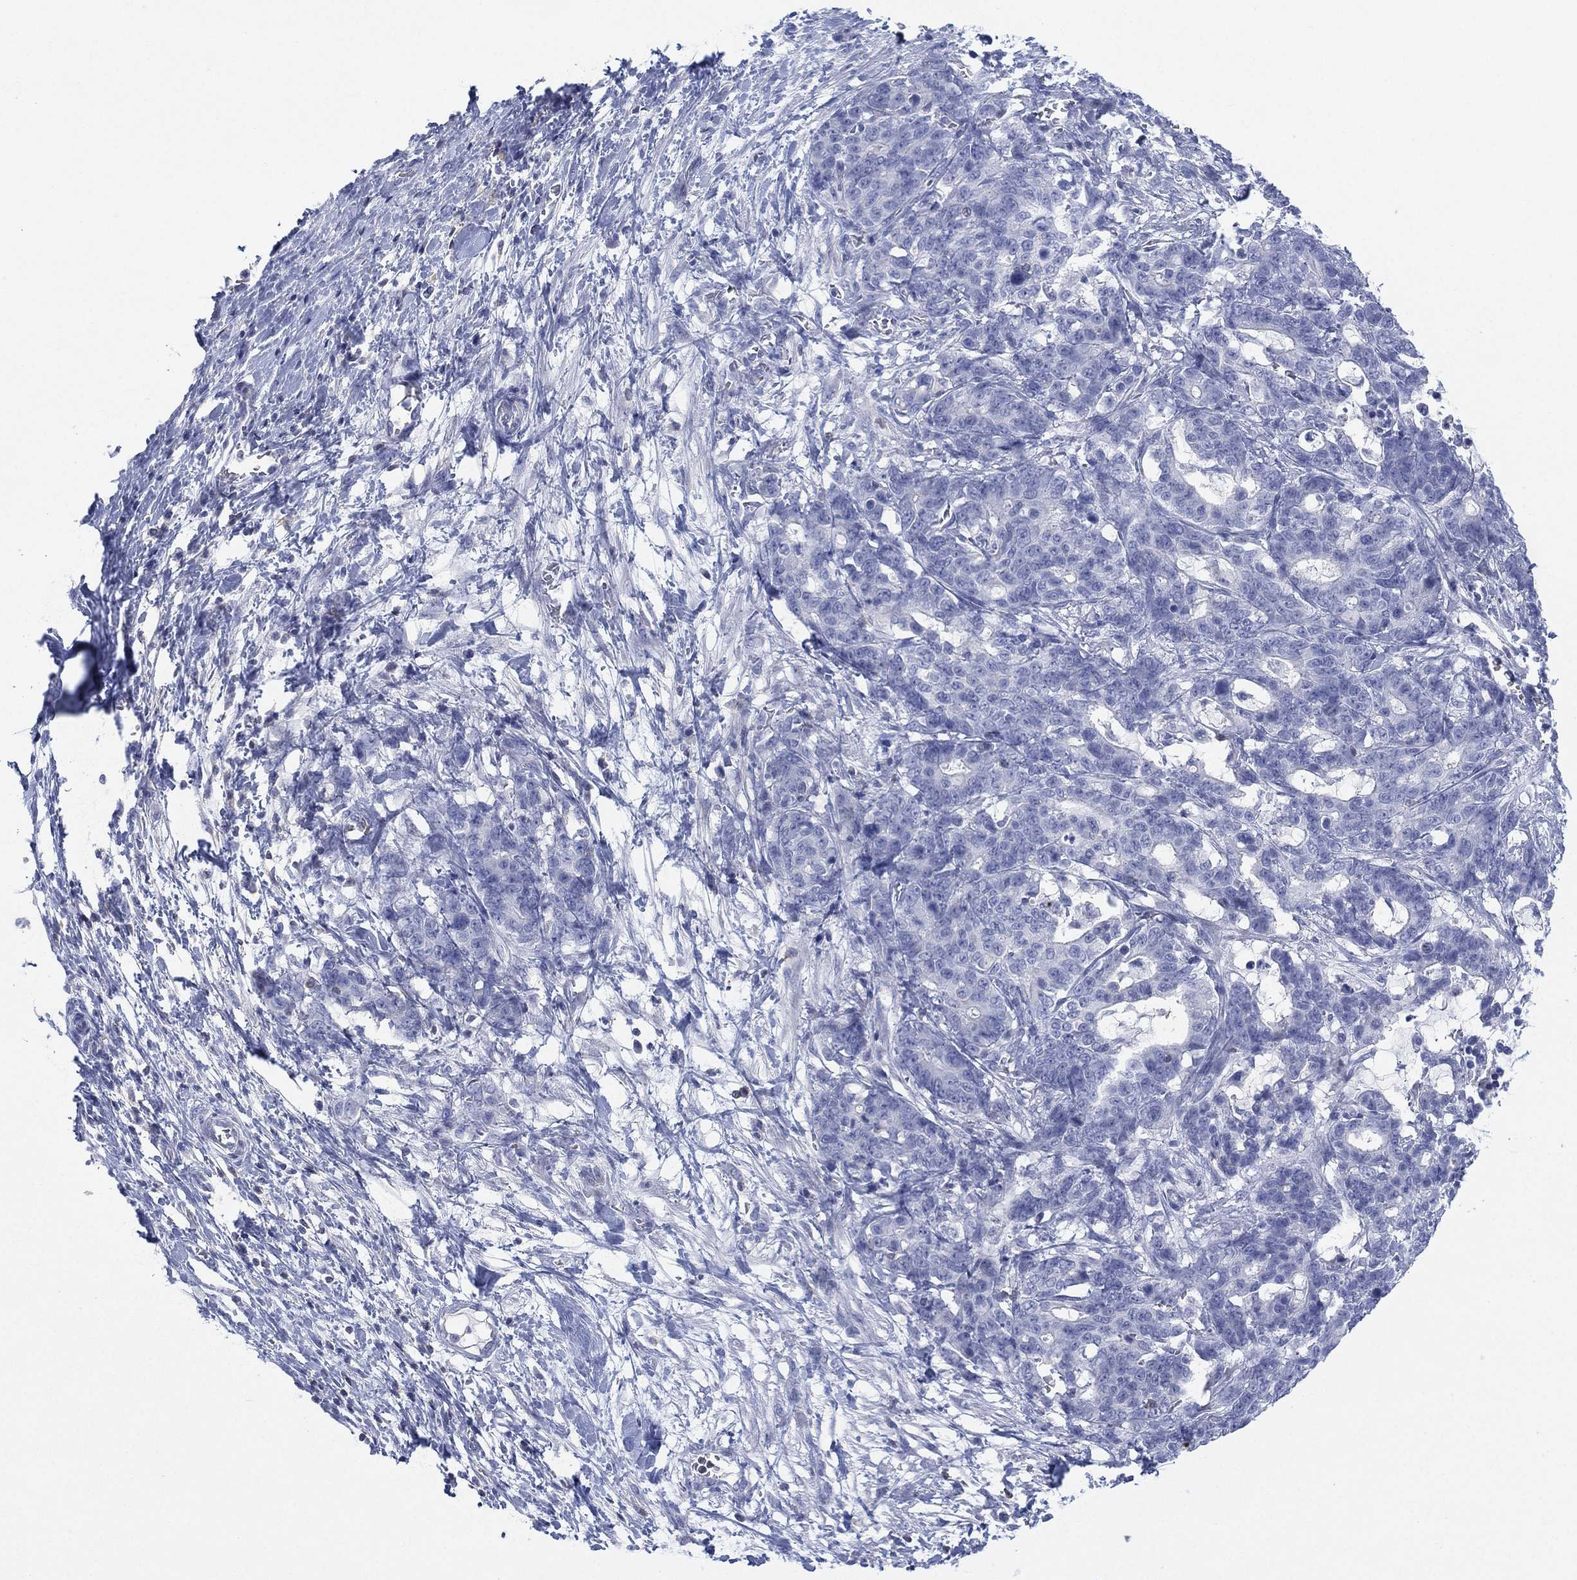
{"staining": {"intensity": "negative", "quantity": "none", "location": "none"}, "tissue": "stomach cancer", "cell_type": "Tumor cells", "image_type": "cancer", "snomed": [{"axis": "morphology", "description": "Normal tissue, NOS"}, {"axis": "morphology", "description": "Adenocarcinoma, NOS"}, {"axis": "topography", "description": "Stomach"}], "caption": "Immunohistochemistry photomicrograph of neoplastic tissue: human stomach cancer stained with DAB (3,3'-diaminobenzidine) demonstrates no significant protein expression in tumor cells. (DAB (3,3'-diaminobenzidine) immunohistochemistry (IHC) visualized using brightfield microscopy, high magnification).", "gene": "SEPTIN1", "patient": {"sex": "female", "age": 64}}